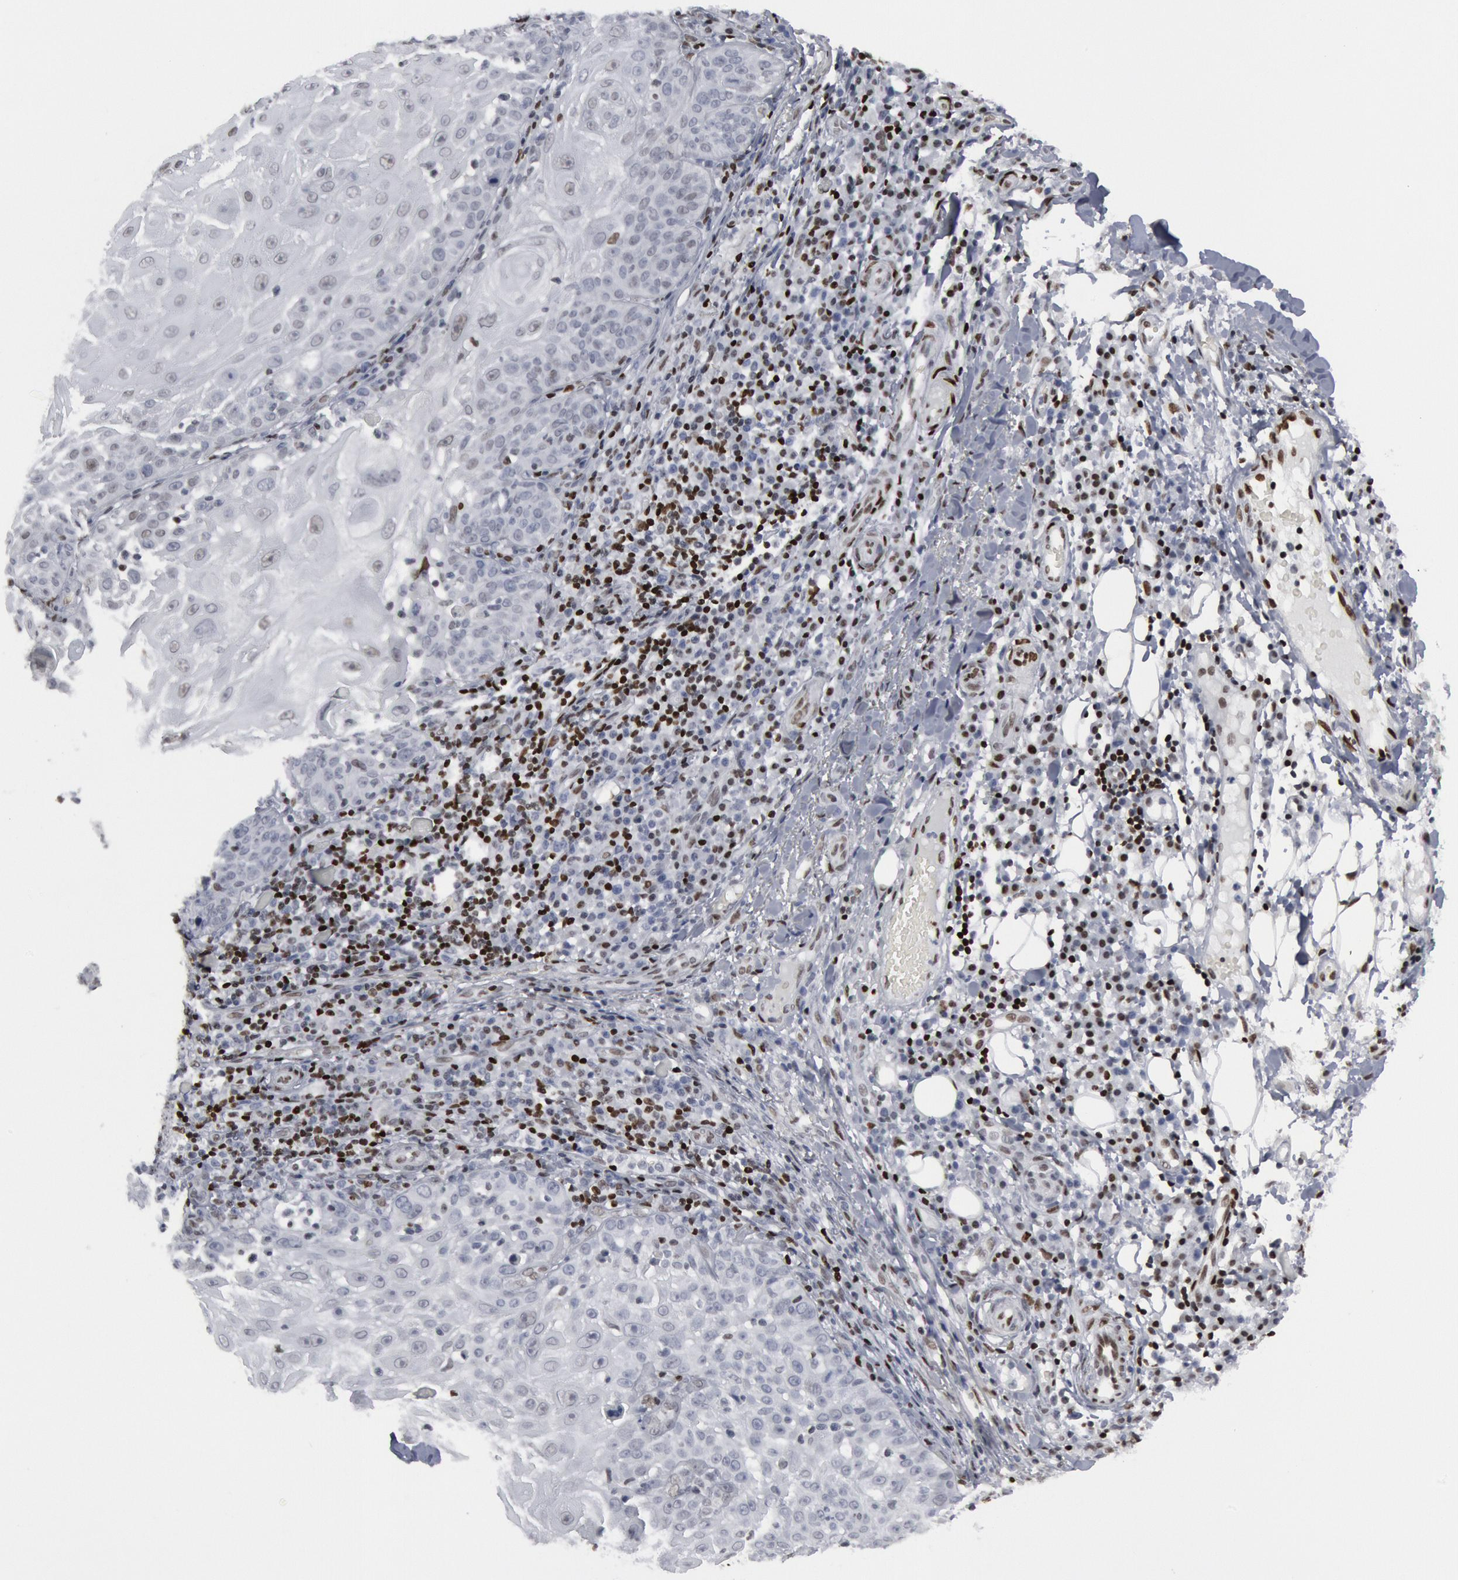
{"staining": {"intensity": "negative", "quantity": "none", "location": "none"}, "tissue": "skin cancer", "cell_type": "Tumor cells", "image_type": "cancer", "snomed": [{"axis": "morphology", "description": "Squamous cell carcinoma, NOS"}, {"axis": "topography", "description": "Skin"}], "caption": "DAB (3,3'-diaminobenzidine) immunohistochemical staining of human skin cancer demonstrates no significant expression in tumor cells.", "gene": "MECP2", "patient": {"sex": "female", "age": 89}}